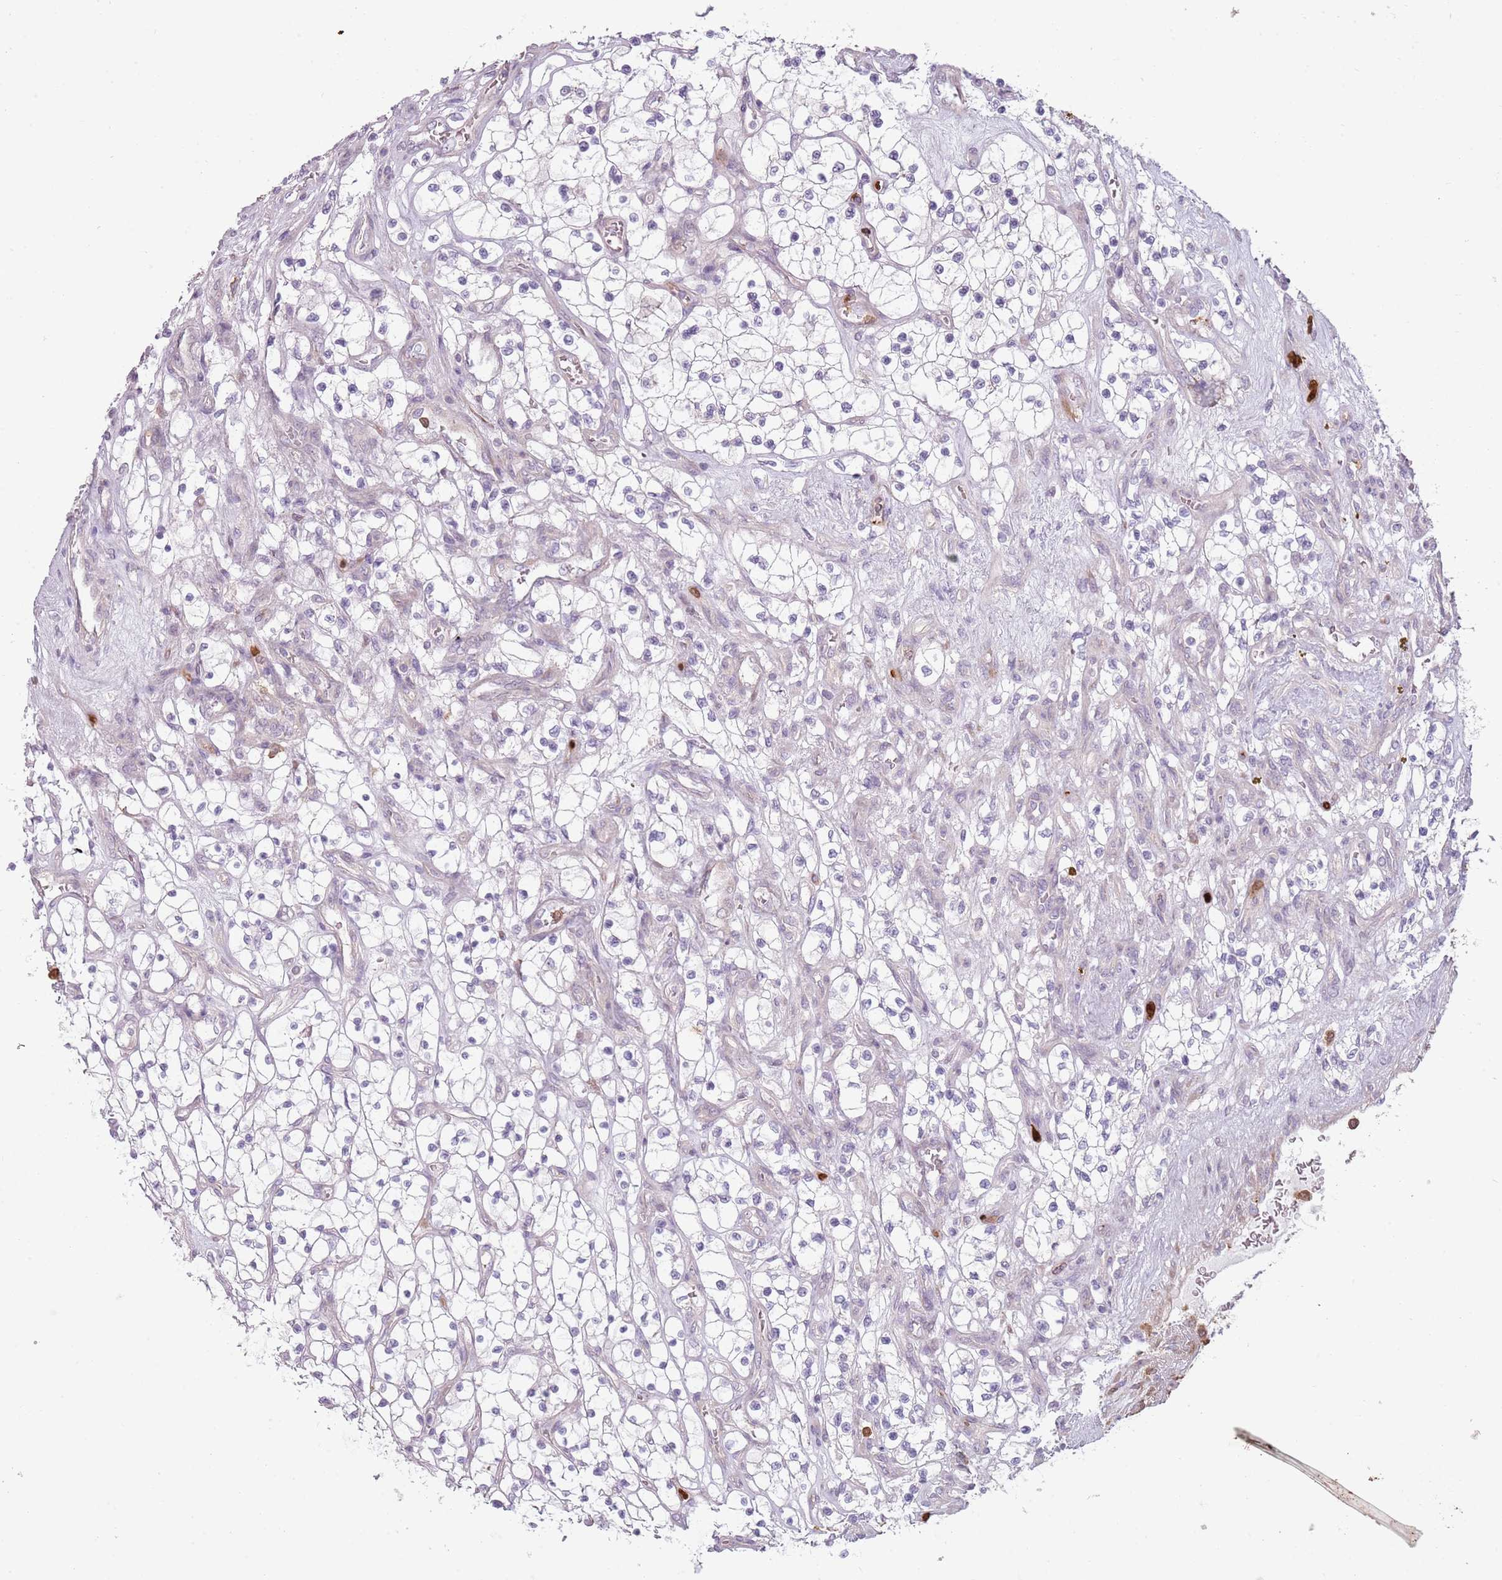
{"staining": {"intensity": "negative", "quantity": "none", "location": "none"}, "tissue": "renal cancer", "cell_type": "Tumor cells", "image_type": "cancer", "snomed": [{"axis": "morphology", "description": "Adenocarcinoma, NOS"}, {"axis": "topography", "description": "Kidney"}], "caption": "Renal cancer (adenocarcinoma) was stained to show a protein in brown. There is no significant staining in tumor cells.", "gene": "SPAG4", "patient": {"sex": "female", "age": 69}}